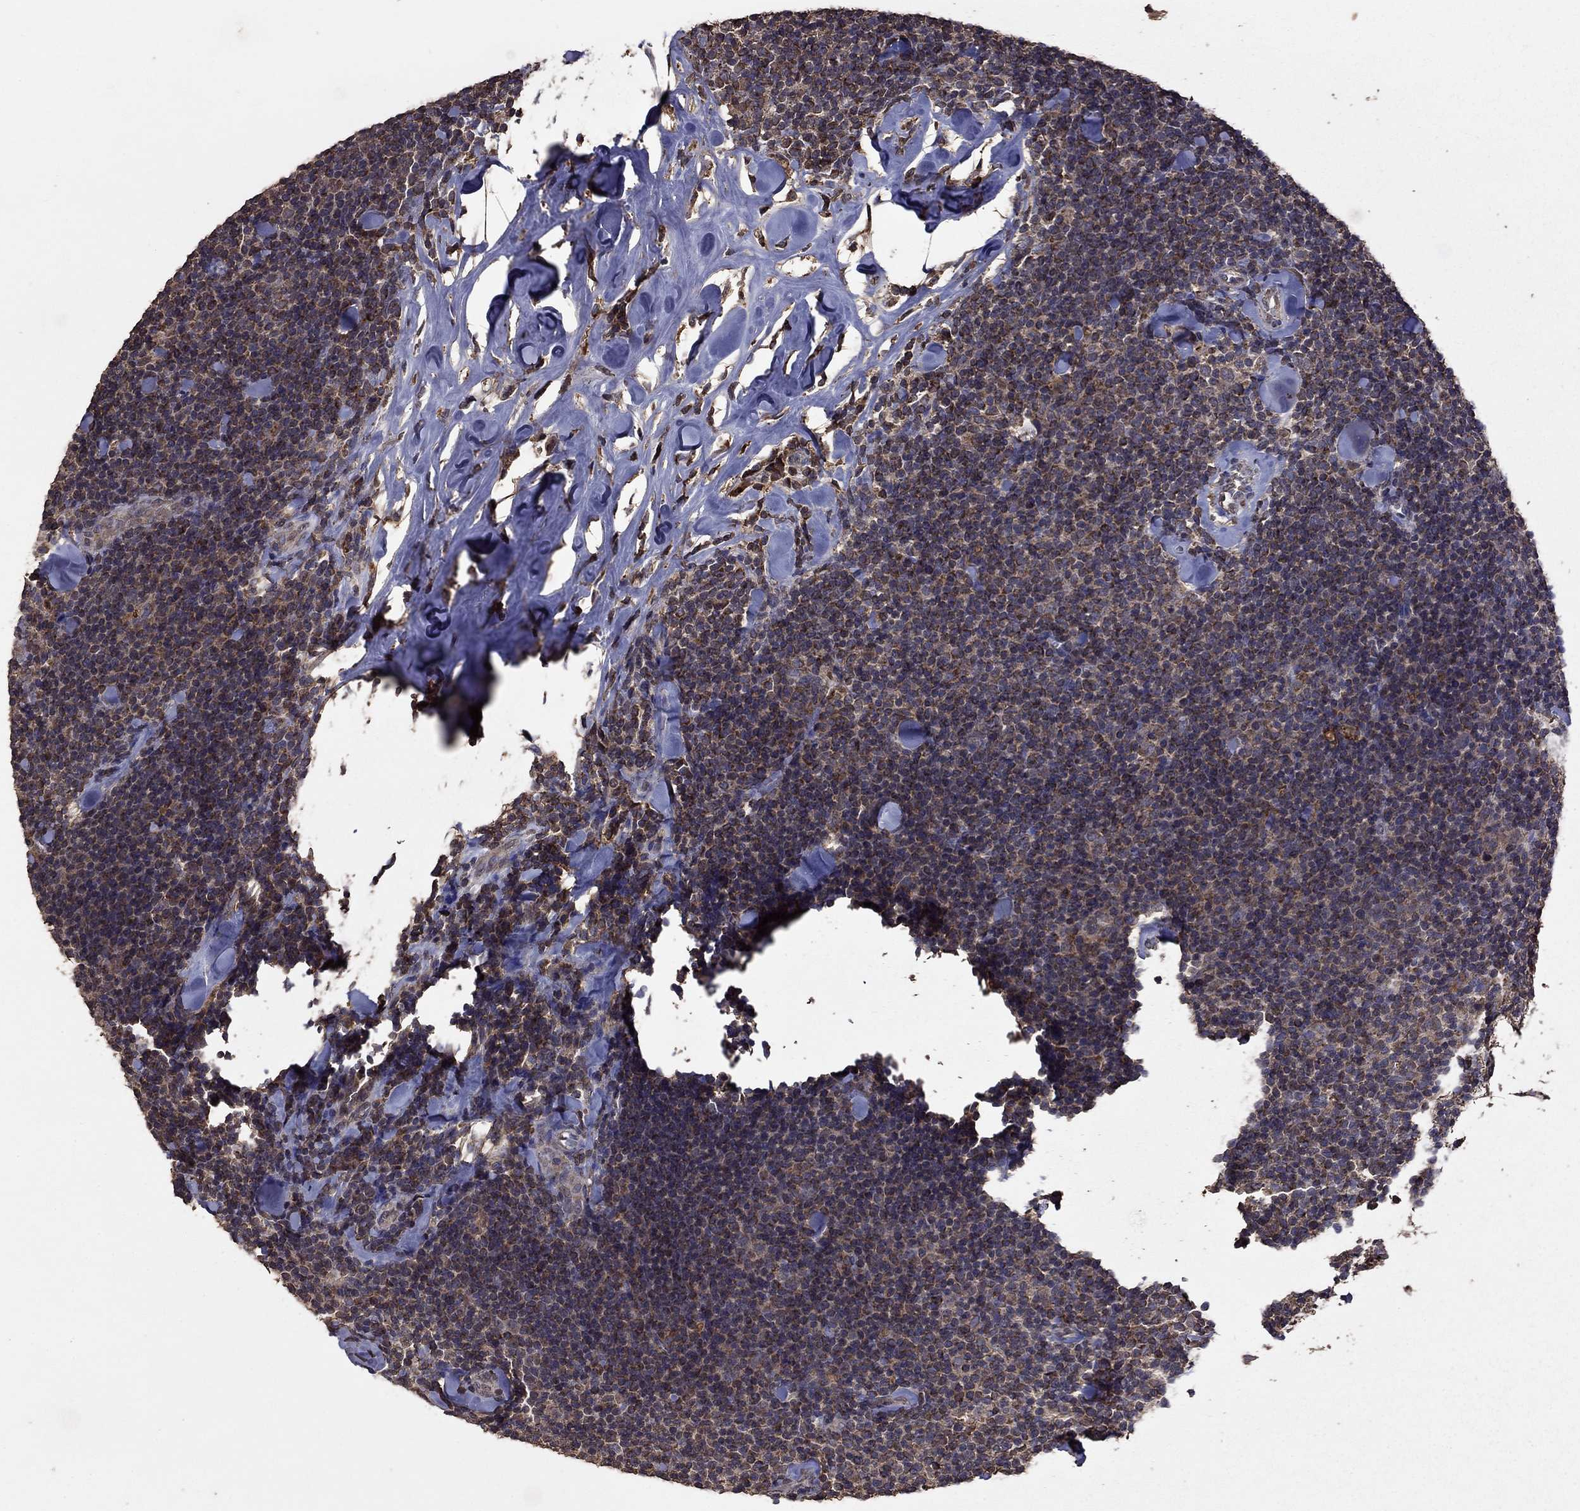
{"staining": {"intensity": "negative", "quantity": "none", "location": "none"}, "tissue": "lymphoma", "cell_type": "Tumor cells", "image_type": "cancer", "snomed": [{"axis": "morphology", "description": "Malignant lymphoma, non-Hodgkin's type, Low grade"}, {"axis": "topography", "description": "Lymph node"}], "caption": "Human lymphoma stained for a protein using IHC demonstrates no positivity in tumor cells.", "gene": "SERPINA5", "patient": {"sex": "female", "age": 56}}